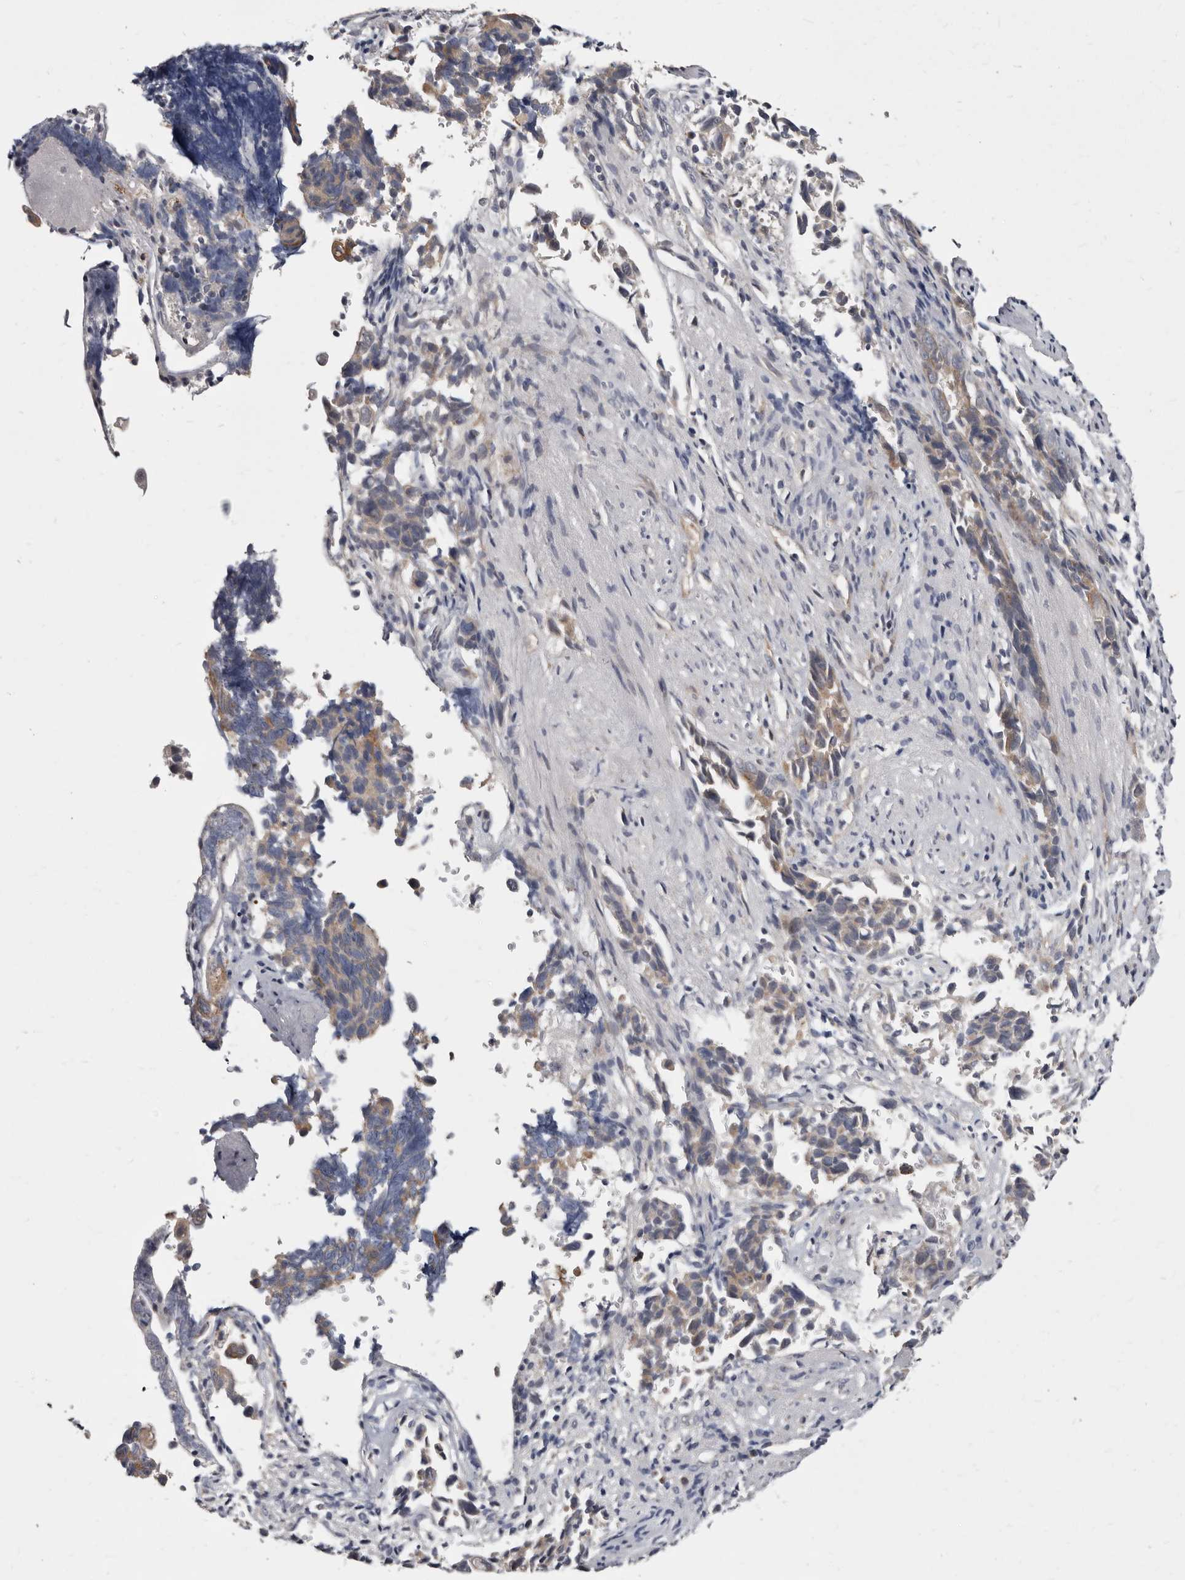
{"staining": {"intensity": "moderate", "quantity": "25%-75%", "location": "cytoplasmic/membranous"}, "tissue": "liver cancer", "cell_type": "Tumor cells", "image_type": "cancer", "snomed": [{"axis": "morphology", "description": "Cholangiocarcinoma"}, {"axis": "topography", "description": "Liver"}], "caption": "Immunohistochemistry (IHC) photomicrograph of liver cholangiocarcinoma stained for a protein (brown), which reveals medium levels of moderate cytoplasmic/membranous positivity in approximately 25%-75% of tumor cells.", "gene": "KLHL4", "patient": {"sex": "female", "age": 79}}